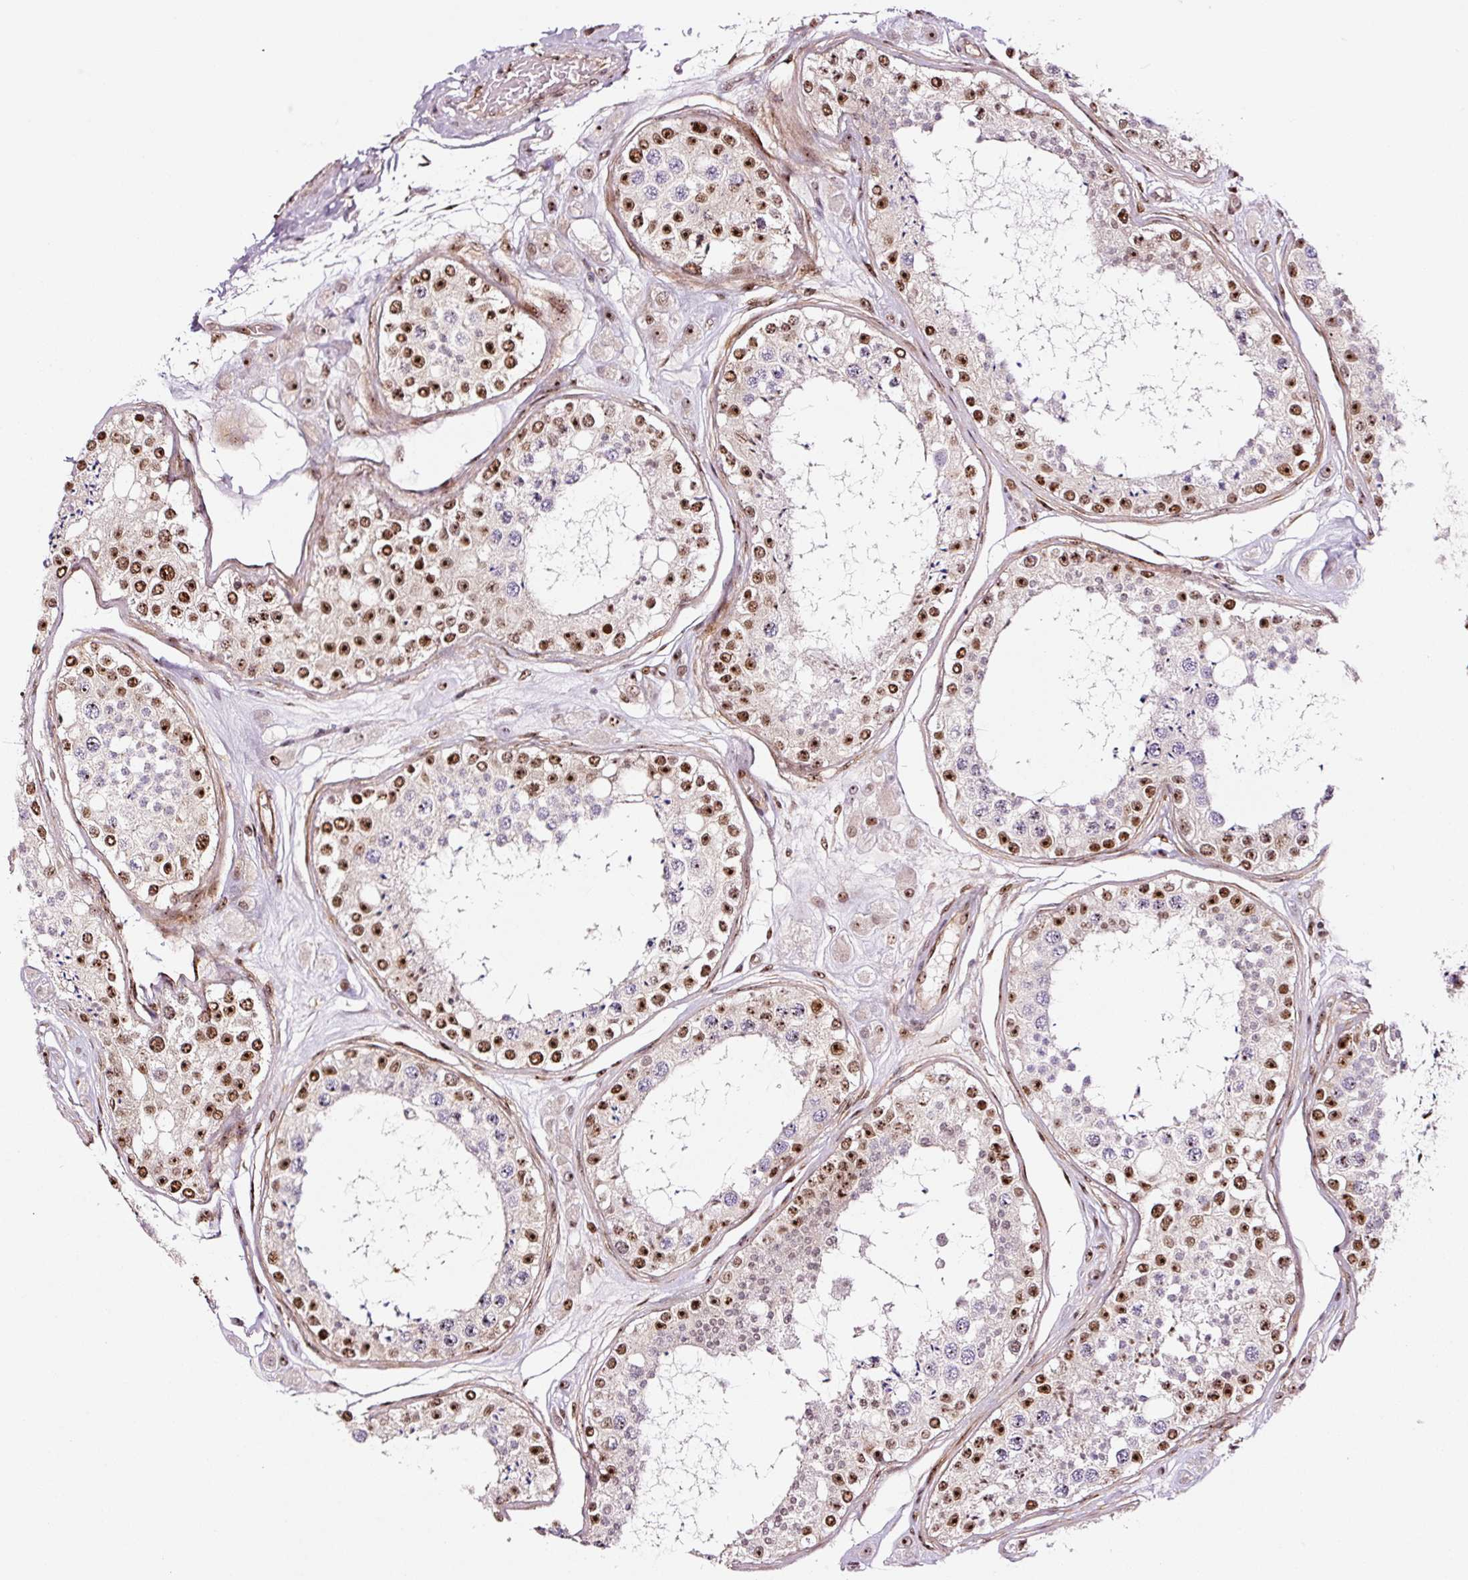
{"staining": {"intensity": "strong", "quantity": ">75%", "location": "nuclear"}, "tissue": "testis", "cell_type": "Cells in seminiferous ducts", "image_type": "normal", "snomed": [{"axis": "morphology", "description": "Normal tissue, NOS"}, {"axis": "topography", "description": "Testis"}], "caption": "Cells in seminiferous ducts reveal high levels of strong nuclear staining in approximately >75% of cells in benign testis. The protein is shown in brown color, while the nuclei are stained blue.", "gene": "GNL3", "patient": {"sex": "male", "age": 25}}